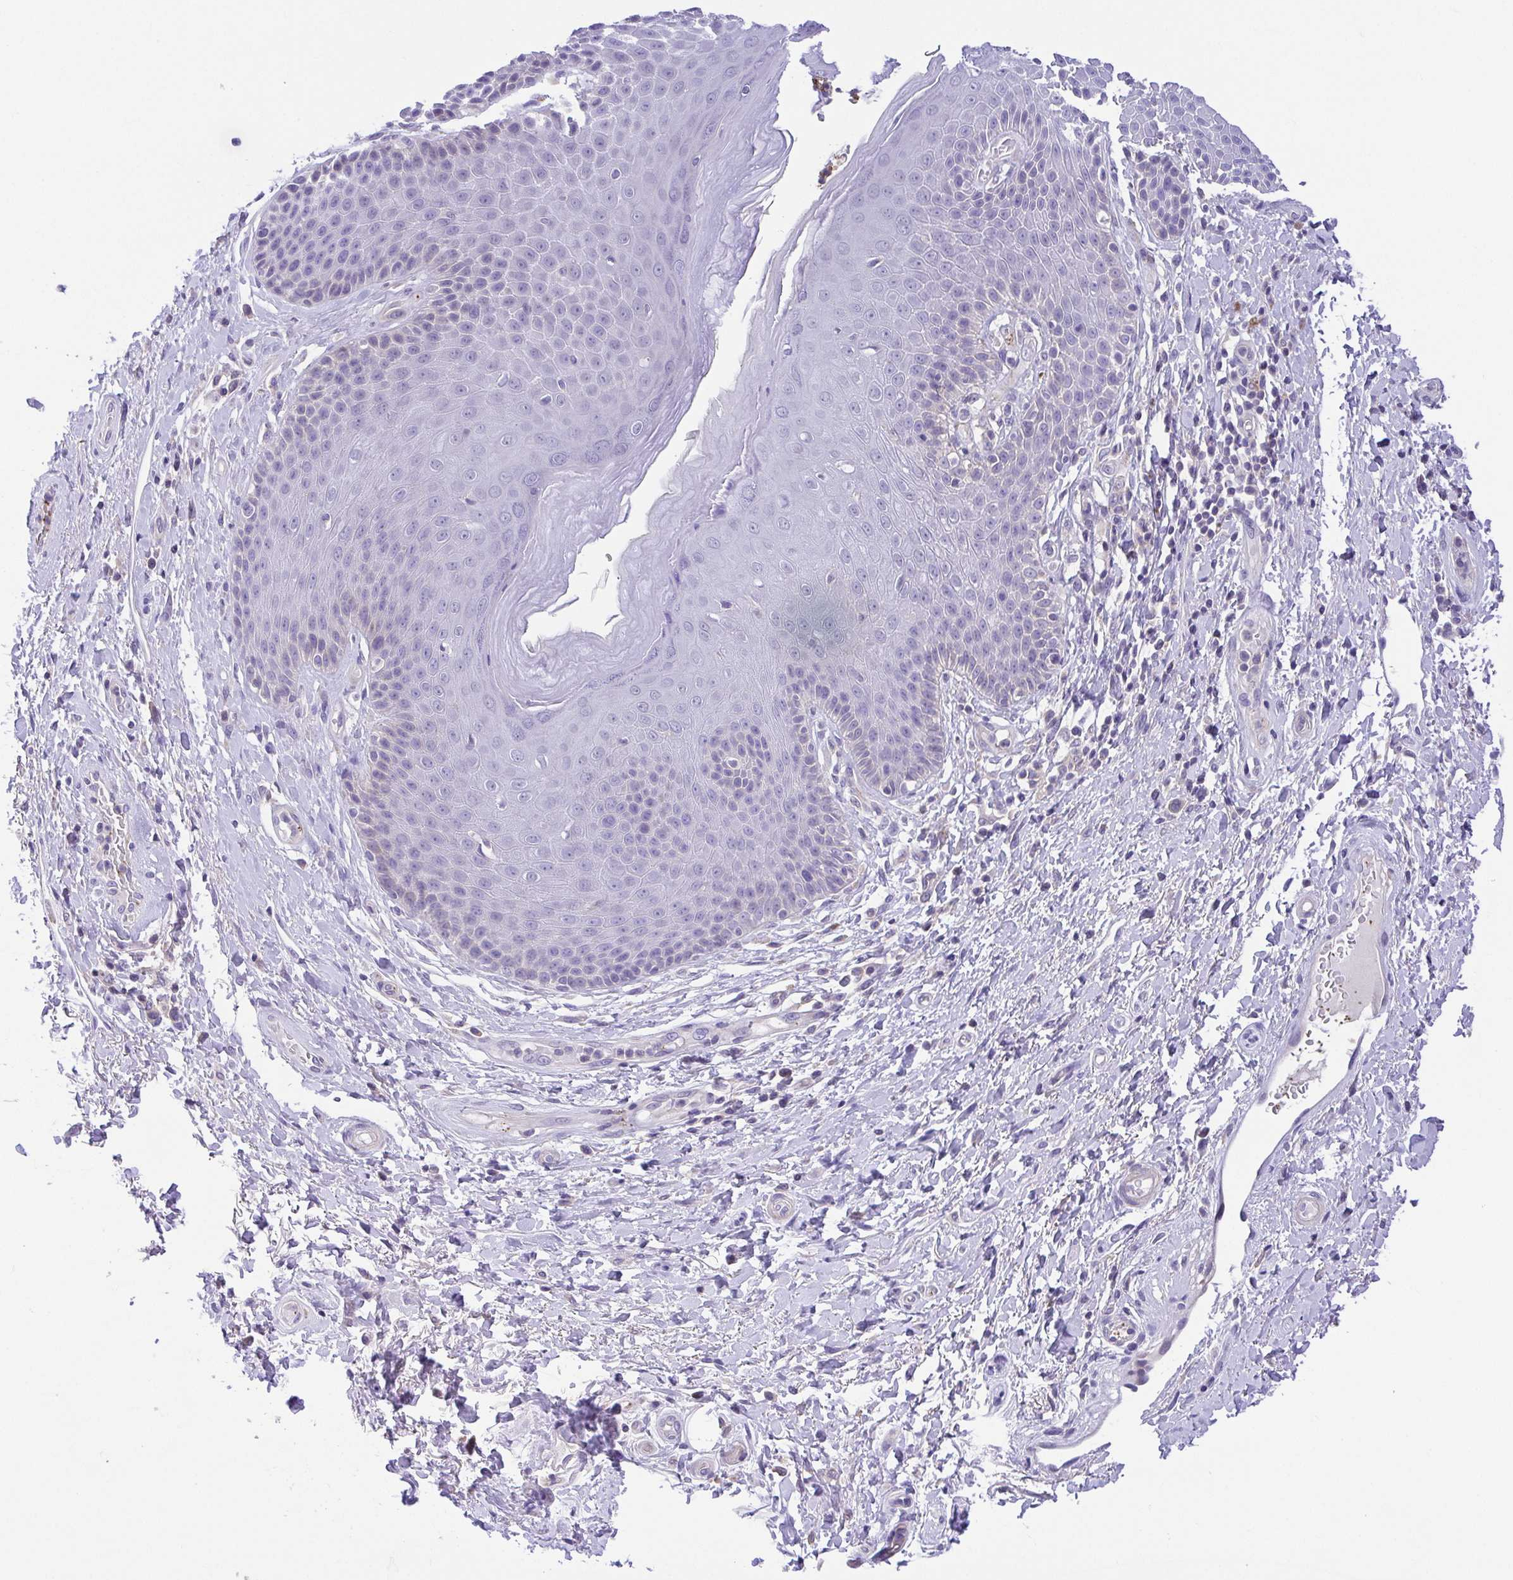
{"staining": {"intensity": "negative", "quantity": "none", "location": "none"}, "tissue": "skin", "cell_type": "Epidermal cells", "image_type": "normal", "snomed": [{"axis": "morphology", "description": "Normal tissue, NOS"}, {"axis": "topography", "description": "Anal"}, {"axis": "topography", "description": "Peripheral nerve tissue"}], "caption": "IHC photomicrograph of normal human skin stained for a protein (brown), which reveals no expression in epidermal cells. Brightfield microscopy of immunohistochemistry stained with DAB (brown) and hematoxylin (blue), captured at high magnification.", "gene": "PRR14L", "patient": {"sex": "male", "age": 51}}